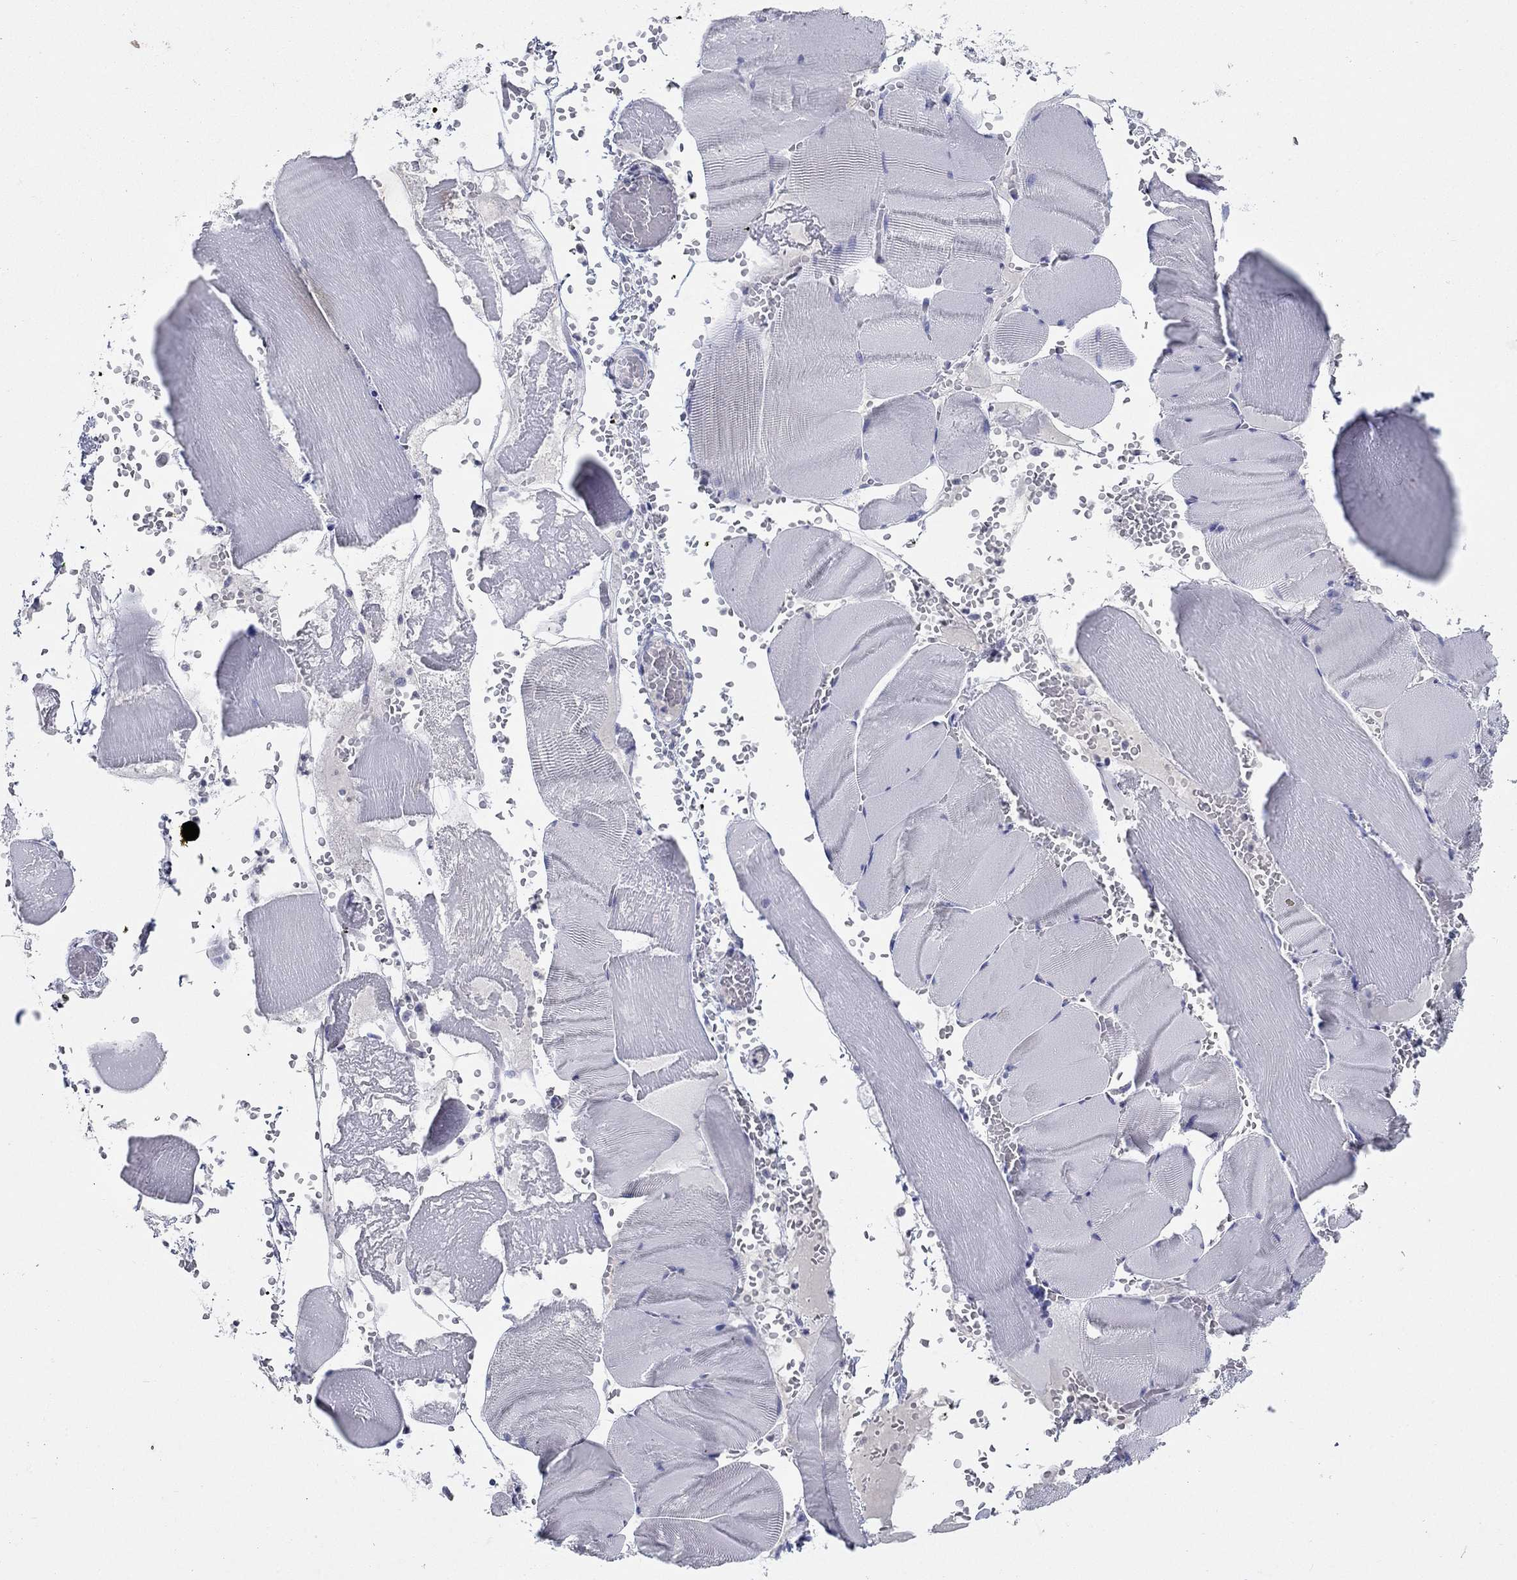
{"staining": {"intensity": "negative", "quantity": "none", "location": "none"}, "tissue": "skeletal muscle", "cell_type": "Myocytes", "image_type": "normal", "snomed": [{"axis": "morphology", "description": "Normal tissue, NOS"}, {"axis": "topography", "description": "Skeletal muscle"}], "caption": "High power microscopy image of an IHC histopathology image of unremarkable skeletal muscle, revealing no significant staining in myocytes. (IHC, brightfield microscopy, high magnification).", "gene": "KRT75", "patient": {"sex": "male", "age": 56}}